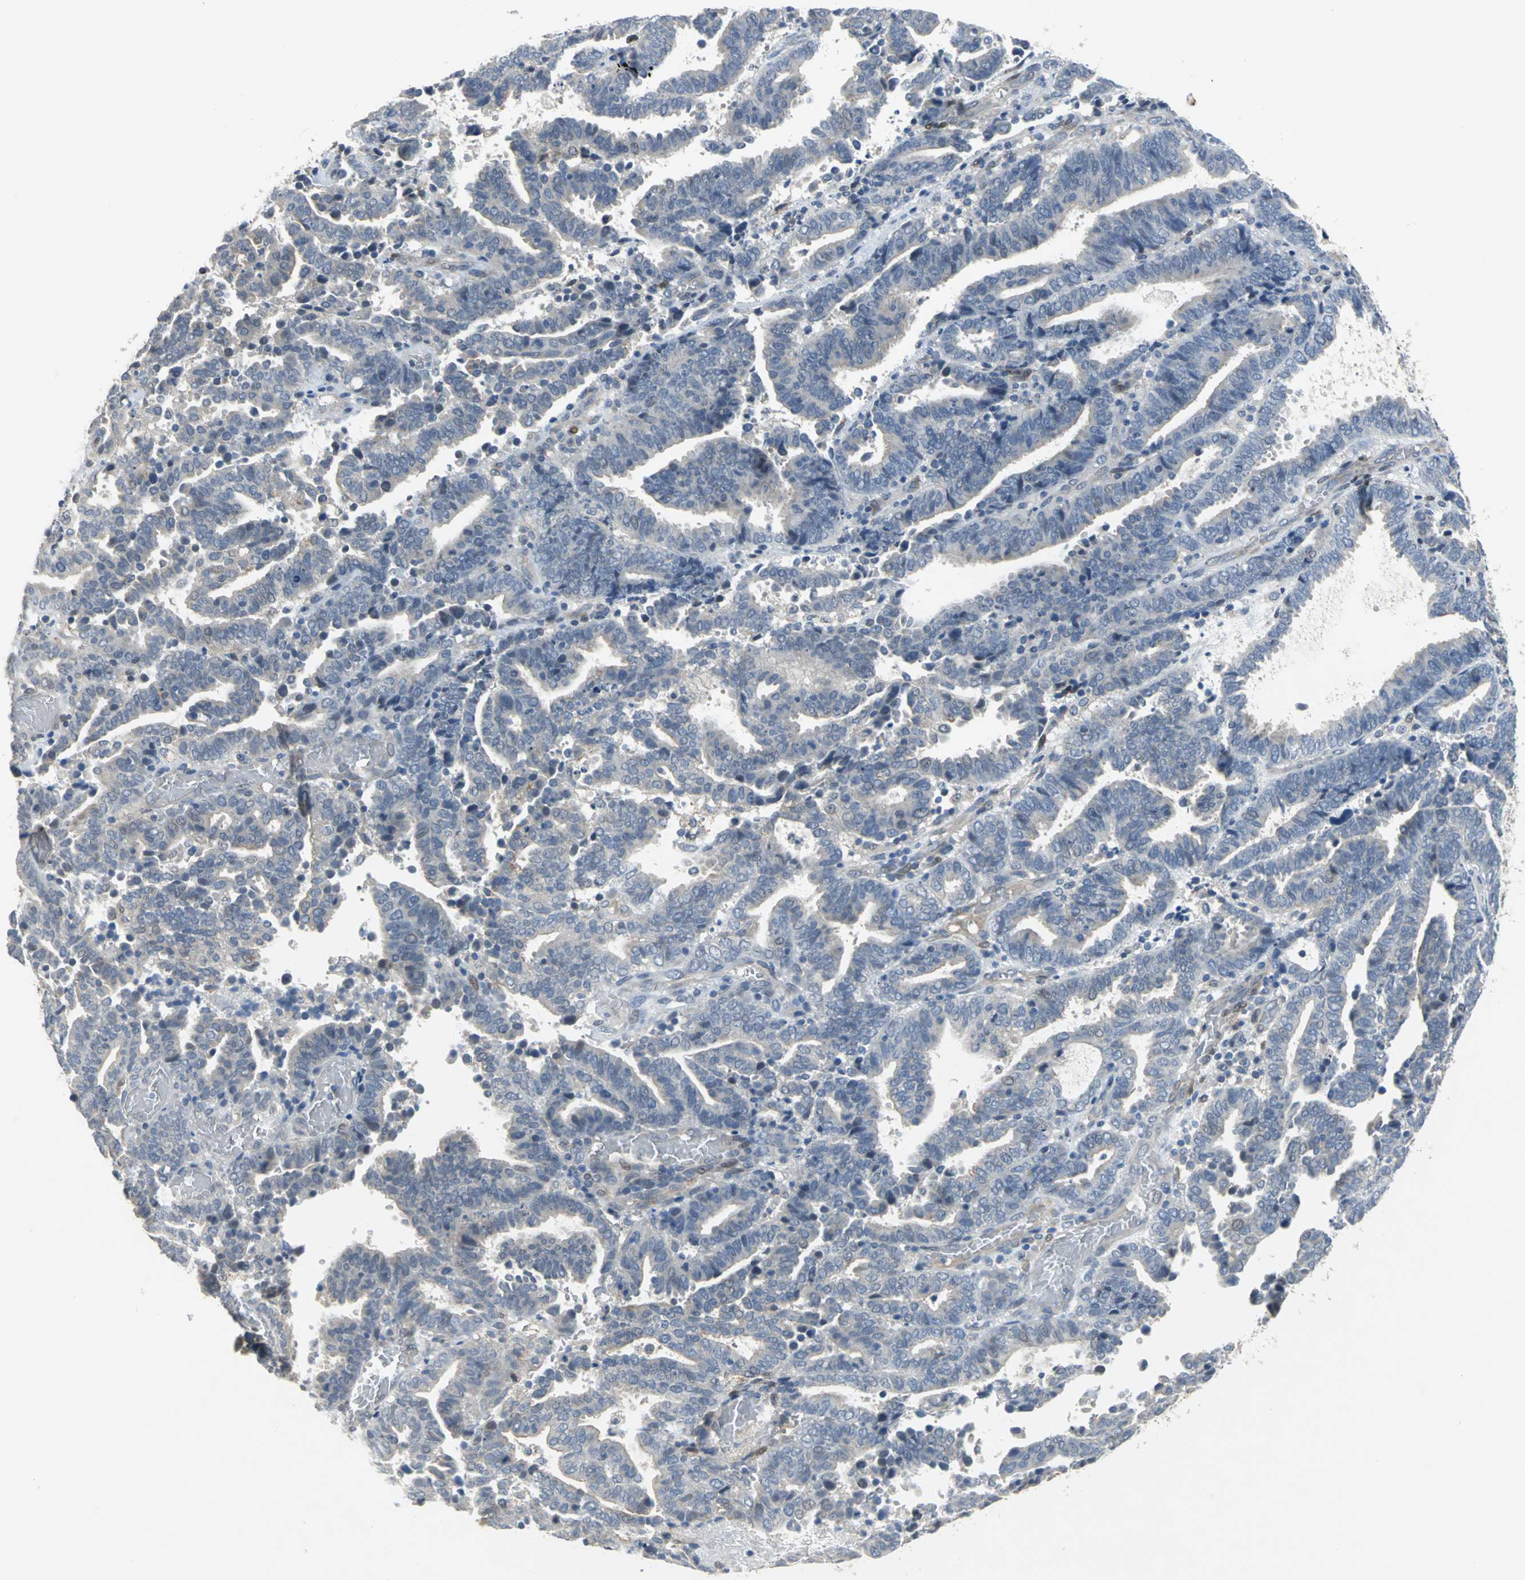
{"staining": {"intensity": "negative", "quantity": "none", "location": "none"}, "tissue": "endometrial cancer", "cell_type": "Tumor cells", "image_type": "cancer", "snomed": [{"axis": "morphology", "description": "Adenocarcinoma, NOS"}, {"axis": "topography", "description": "Uterus"}], "caption": "The histopathology image displays no staining of tumor cells in endometrial adenocarcinoma. (DAB immunohistochemistry visualized using brightfield microscopy, high magnification).", "gene": "IL17RB", "patient": {"sex": "female", "age": 83}}